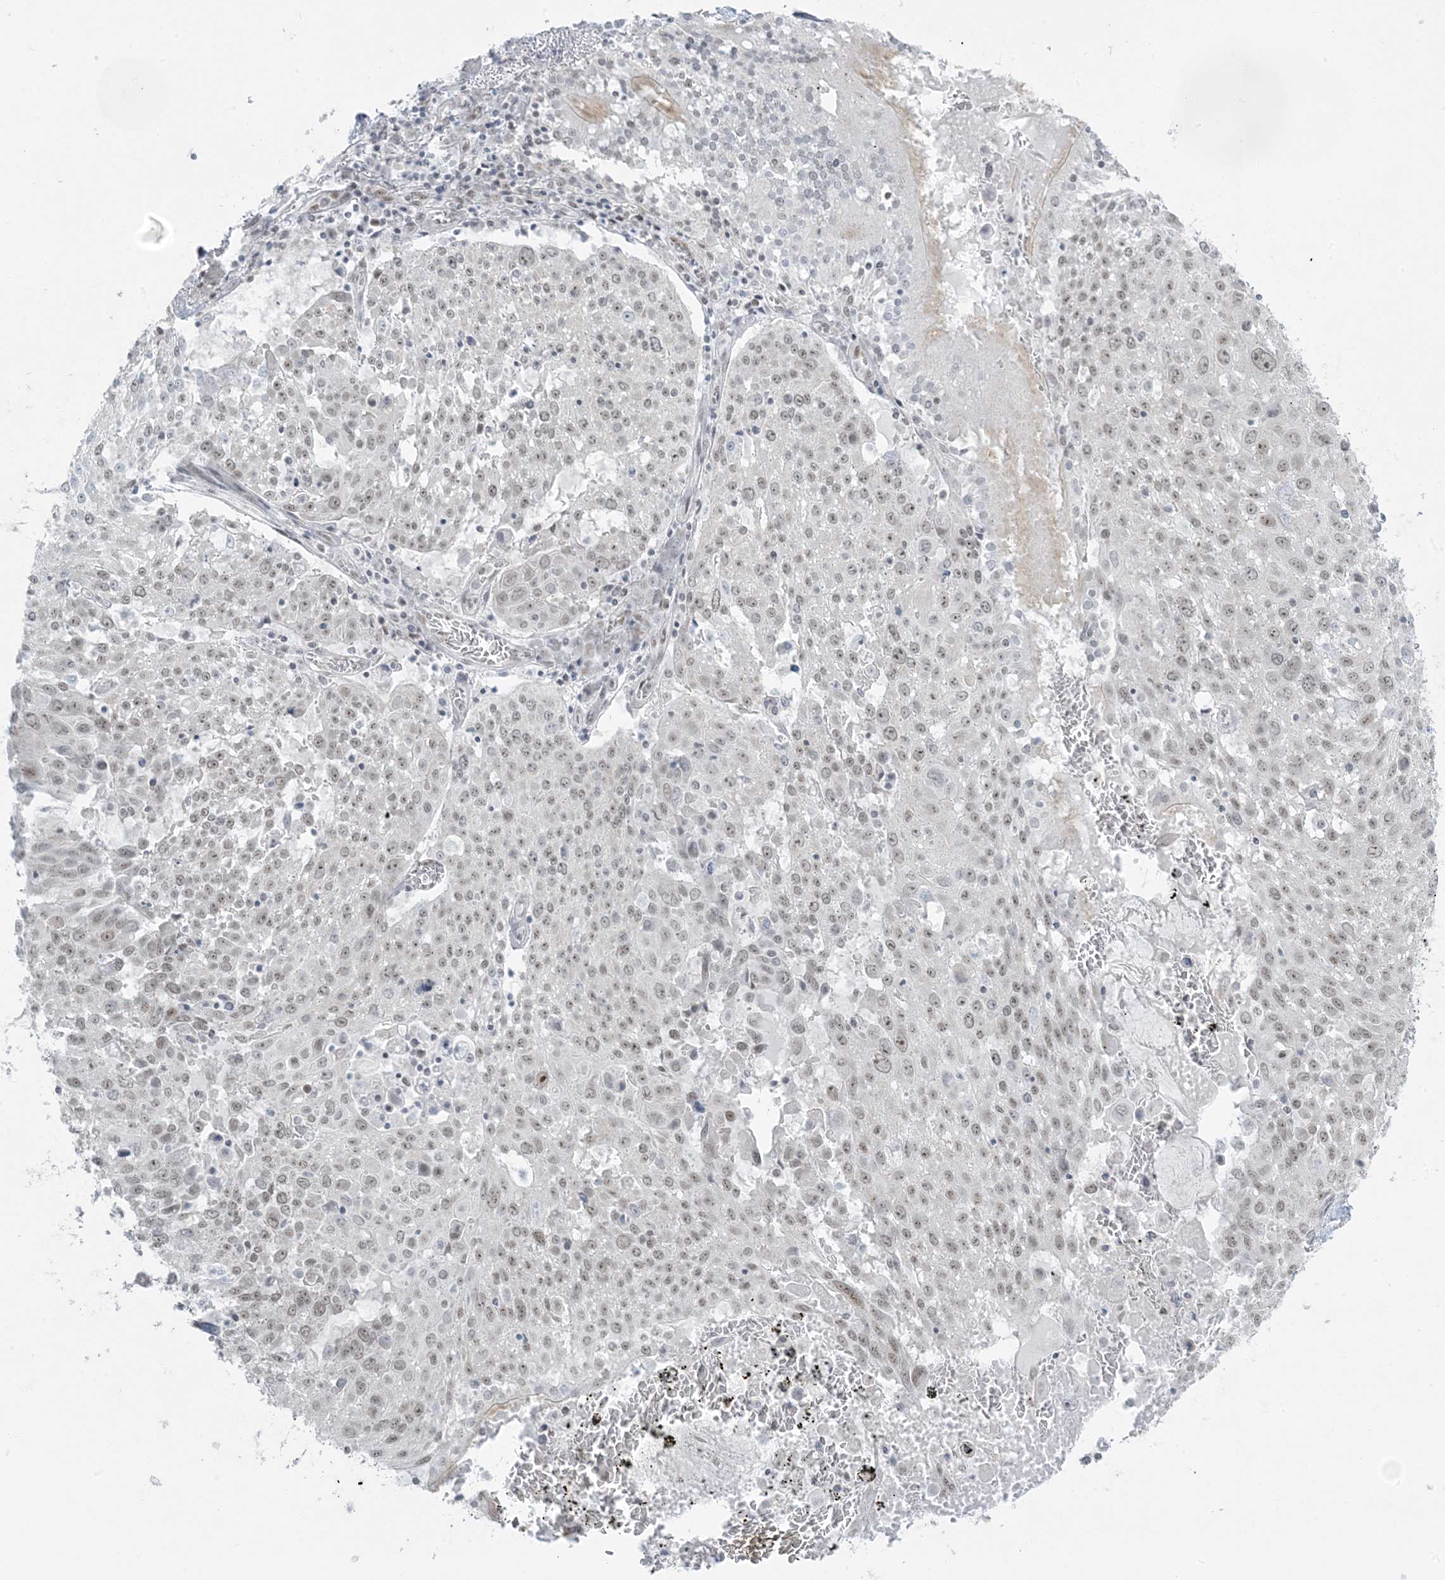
{"staining": {"intensity": "weak", "quantity": "25%-75%", "location": "nuclear"}, "tissue": "lung cancer", "cell_type": "Tumor cells", "image_type": "cancer", "snomed": [{"axis": "morphology", "description": "Squamous cell carcinoma, NOS"}, {"axis": "topography", "description": "Lung"}], "caption": "A histopathology image of squamous cell carcinoma (lung) stained for a protein exhibits weak nuclear brown staining in tumor cells. Ihc stains the protein in brown and the nuclei are stained blue.", "gene": "ZNF787", "patient": {"sex": "male", "age": 65}}